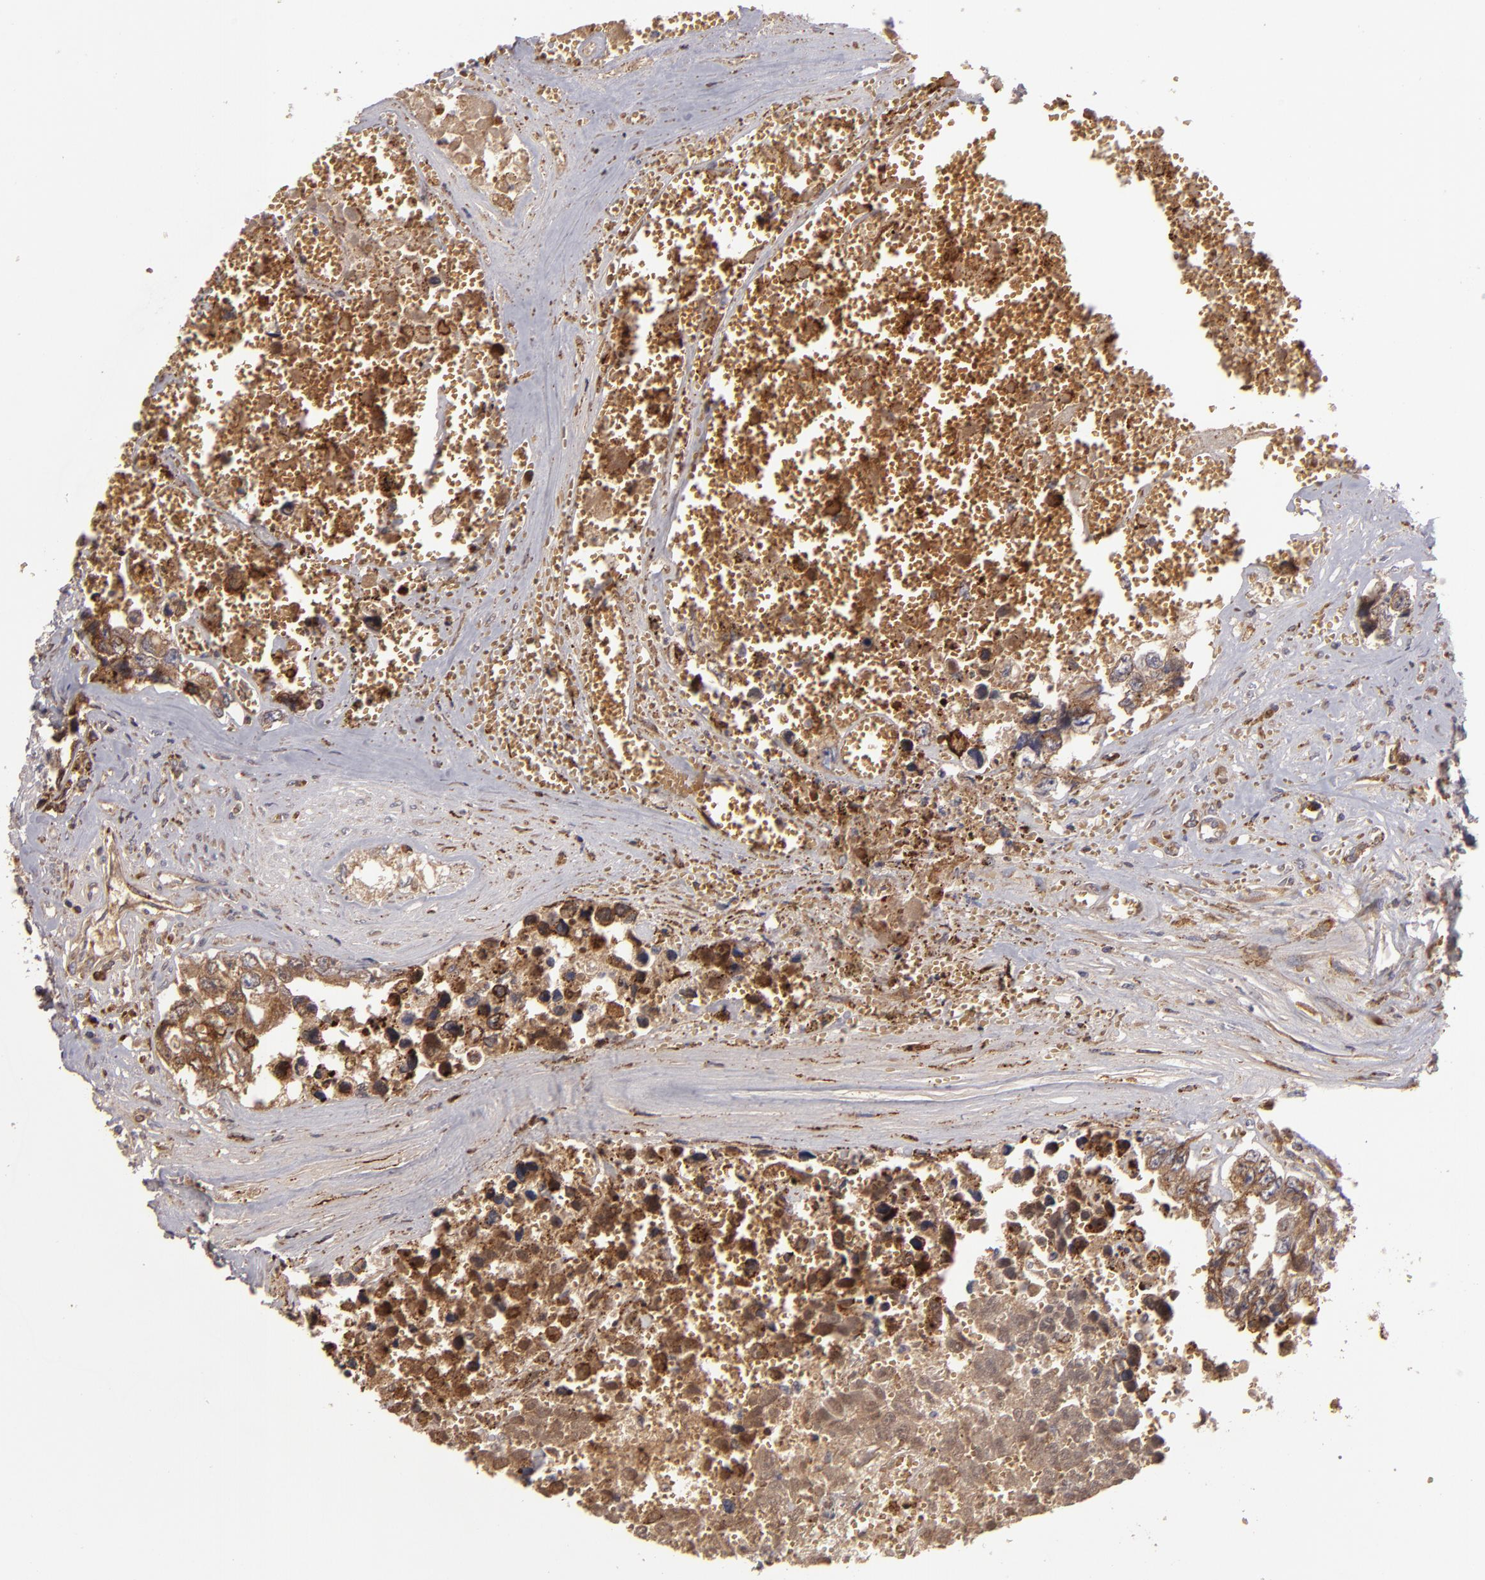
{"staining": {"intensity": "moderate", "quantity": ">75%", "location": "cytoplasmic/membranous"}, "tissue": "testis cancer", "cell_type": "Tumor cells", "image_type": "cancer", "snomed": [{"axis": "morphology", "description": "Carcinoma, Embryonal, NOS"}, {"axis": "topography", "description": "Testis"}], "caption": "Protein expression analysis of testis cancer (embryonal carcinoma) demonstrates moderate cytoplasmic/membranous expression in about >75% of tumor cells.", "gene": "CFB", "patient": {"sex": "male", "age": 31}}